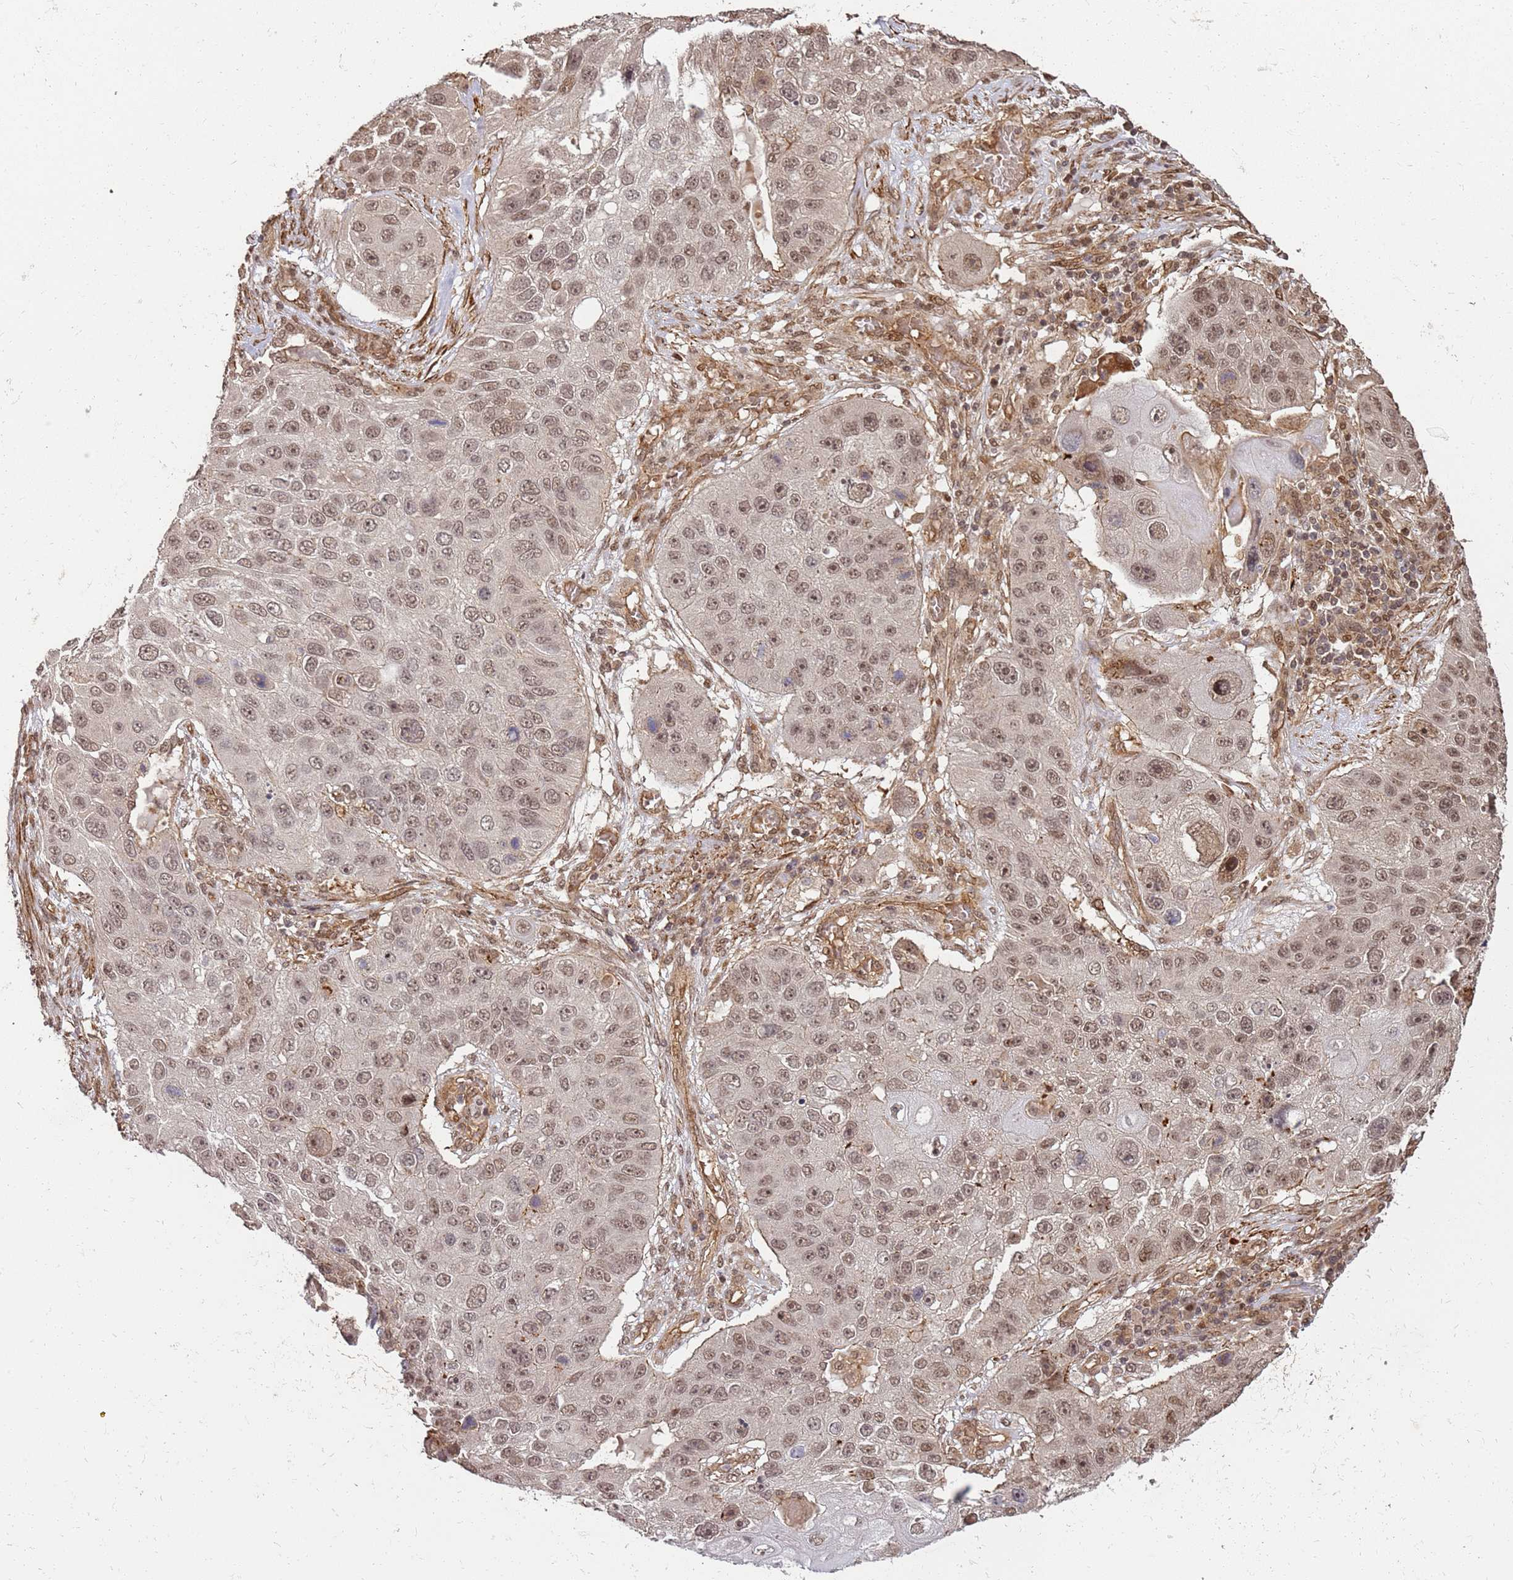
{"staining": {"intensity": "moderate", "quantity": ">75%", "location": "nuclear"}, "tissue": "lung cancer", "cell_type": "Tumor cells", "image_type": "cancer", "snomed": [{"axis": "morphology", "description": "Squamous cell carcinoma, NOS"}, {"axis": "topography", "description": "Lung"}], "caption": "Tumor cells display moderate nuclear expression in about >75% of cells in lung squamous cell carcinoma. The staining was performed using DAB, with brown indicating positive protein expression. Nuclei are stained blue with hematoxylin.", "gene": "ST18", "patient": {"sex": "male", "age": 61}}